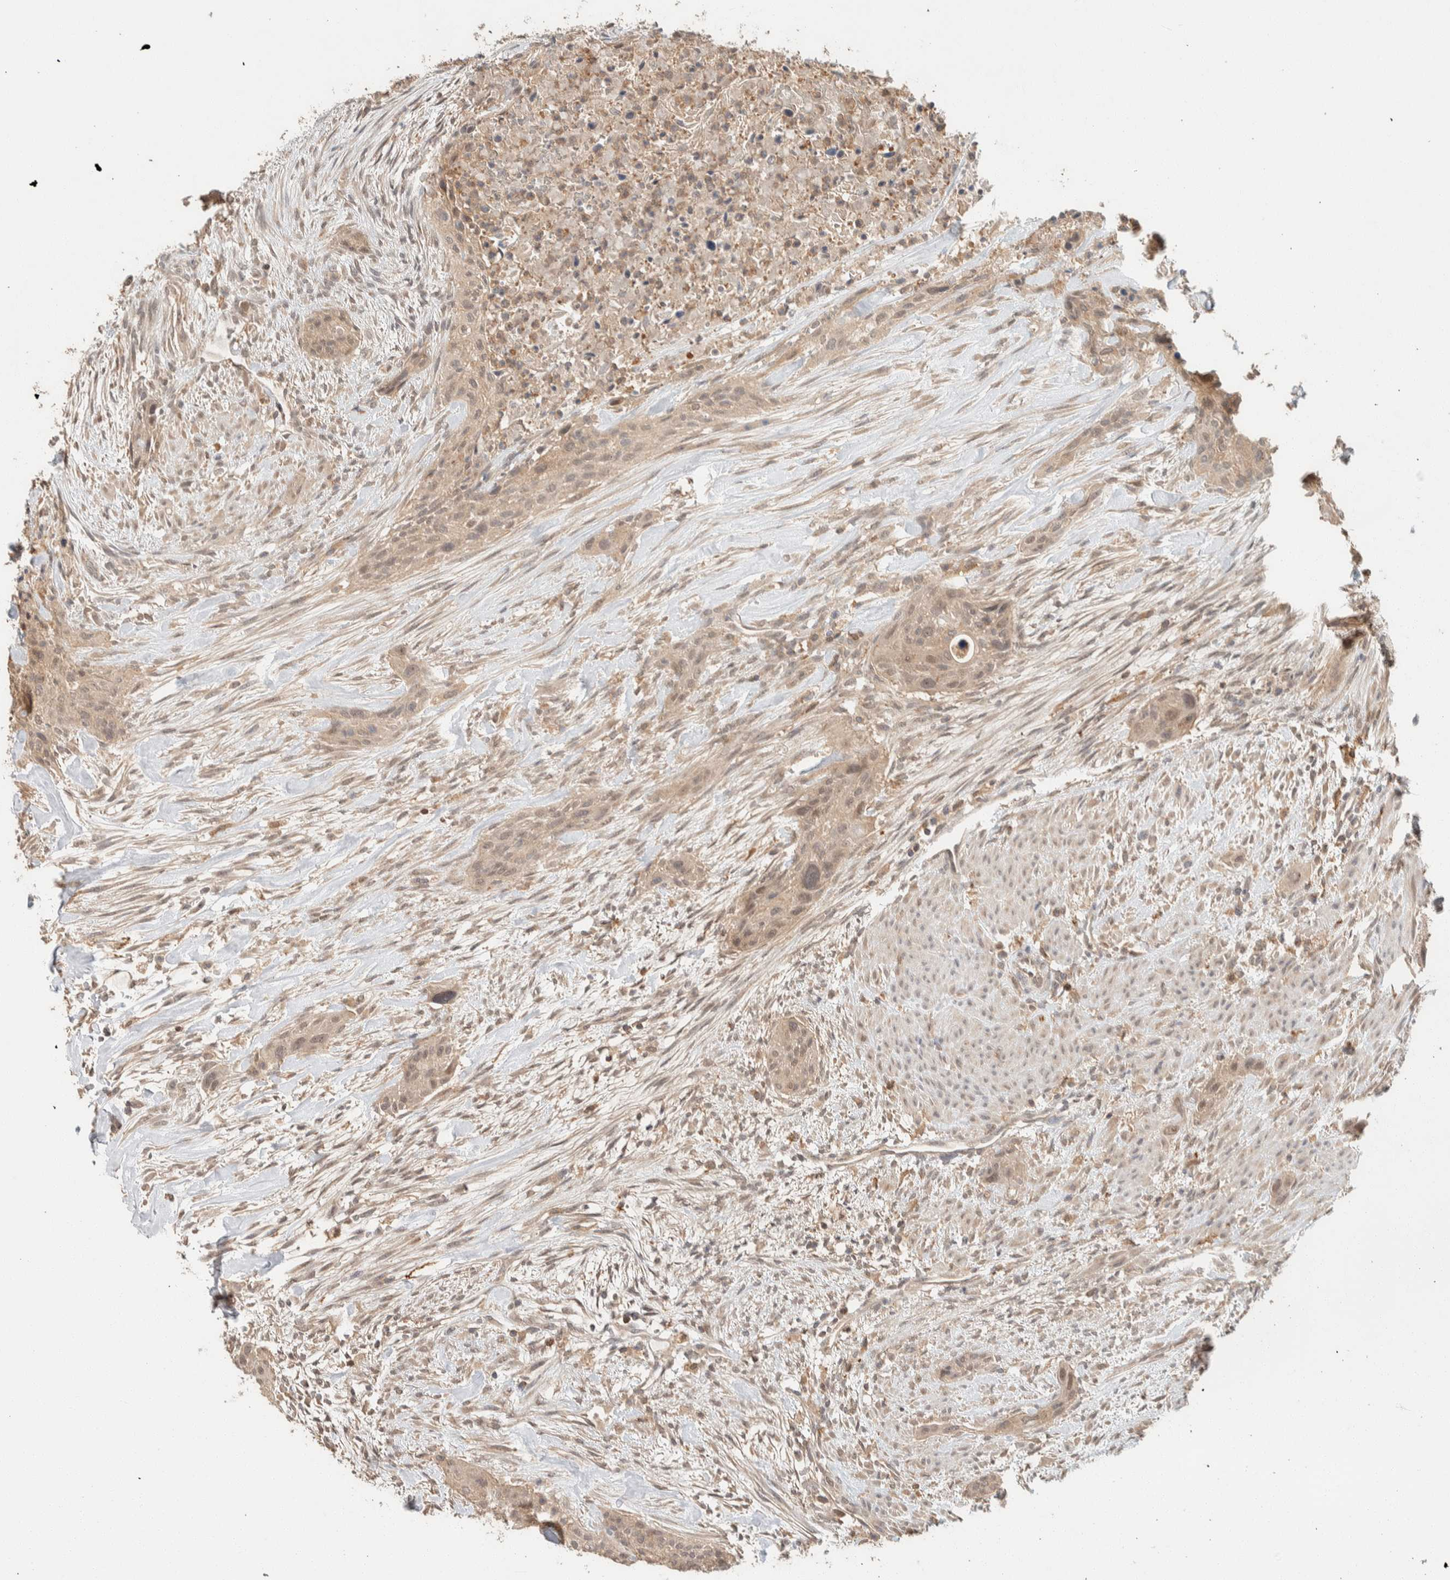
{"staining": {"intensity": "weak", "quantity": ">75%", "location": "cytoplasmic/membranous,nuclear"}, "tissue": "urothelial cancer", "cell_type": "Tumor cells", "image_type": "cancer", "snomed": [{"axis": "morphology", "description": "Urothelial carcinoma, High grade"}, {"axis": "topography", "description": "Urinary bladder"}], "caption": "Tumor cells demonstrate low levels of weak cytoplasmic/membranous and nuclear expression in about >75% of cells in urothelial cancer. (IHC, brightfield microscopy, high magnification).", "gene": "ZNF567", "patient": {"sex": "male", "age": 35}}